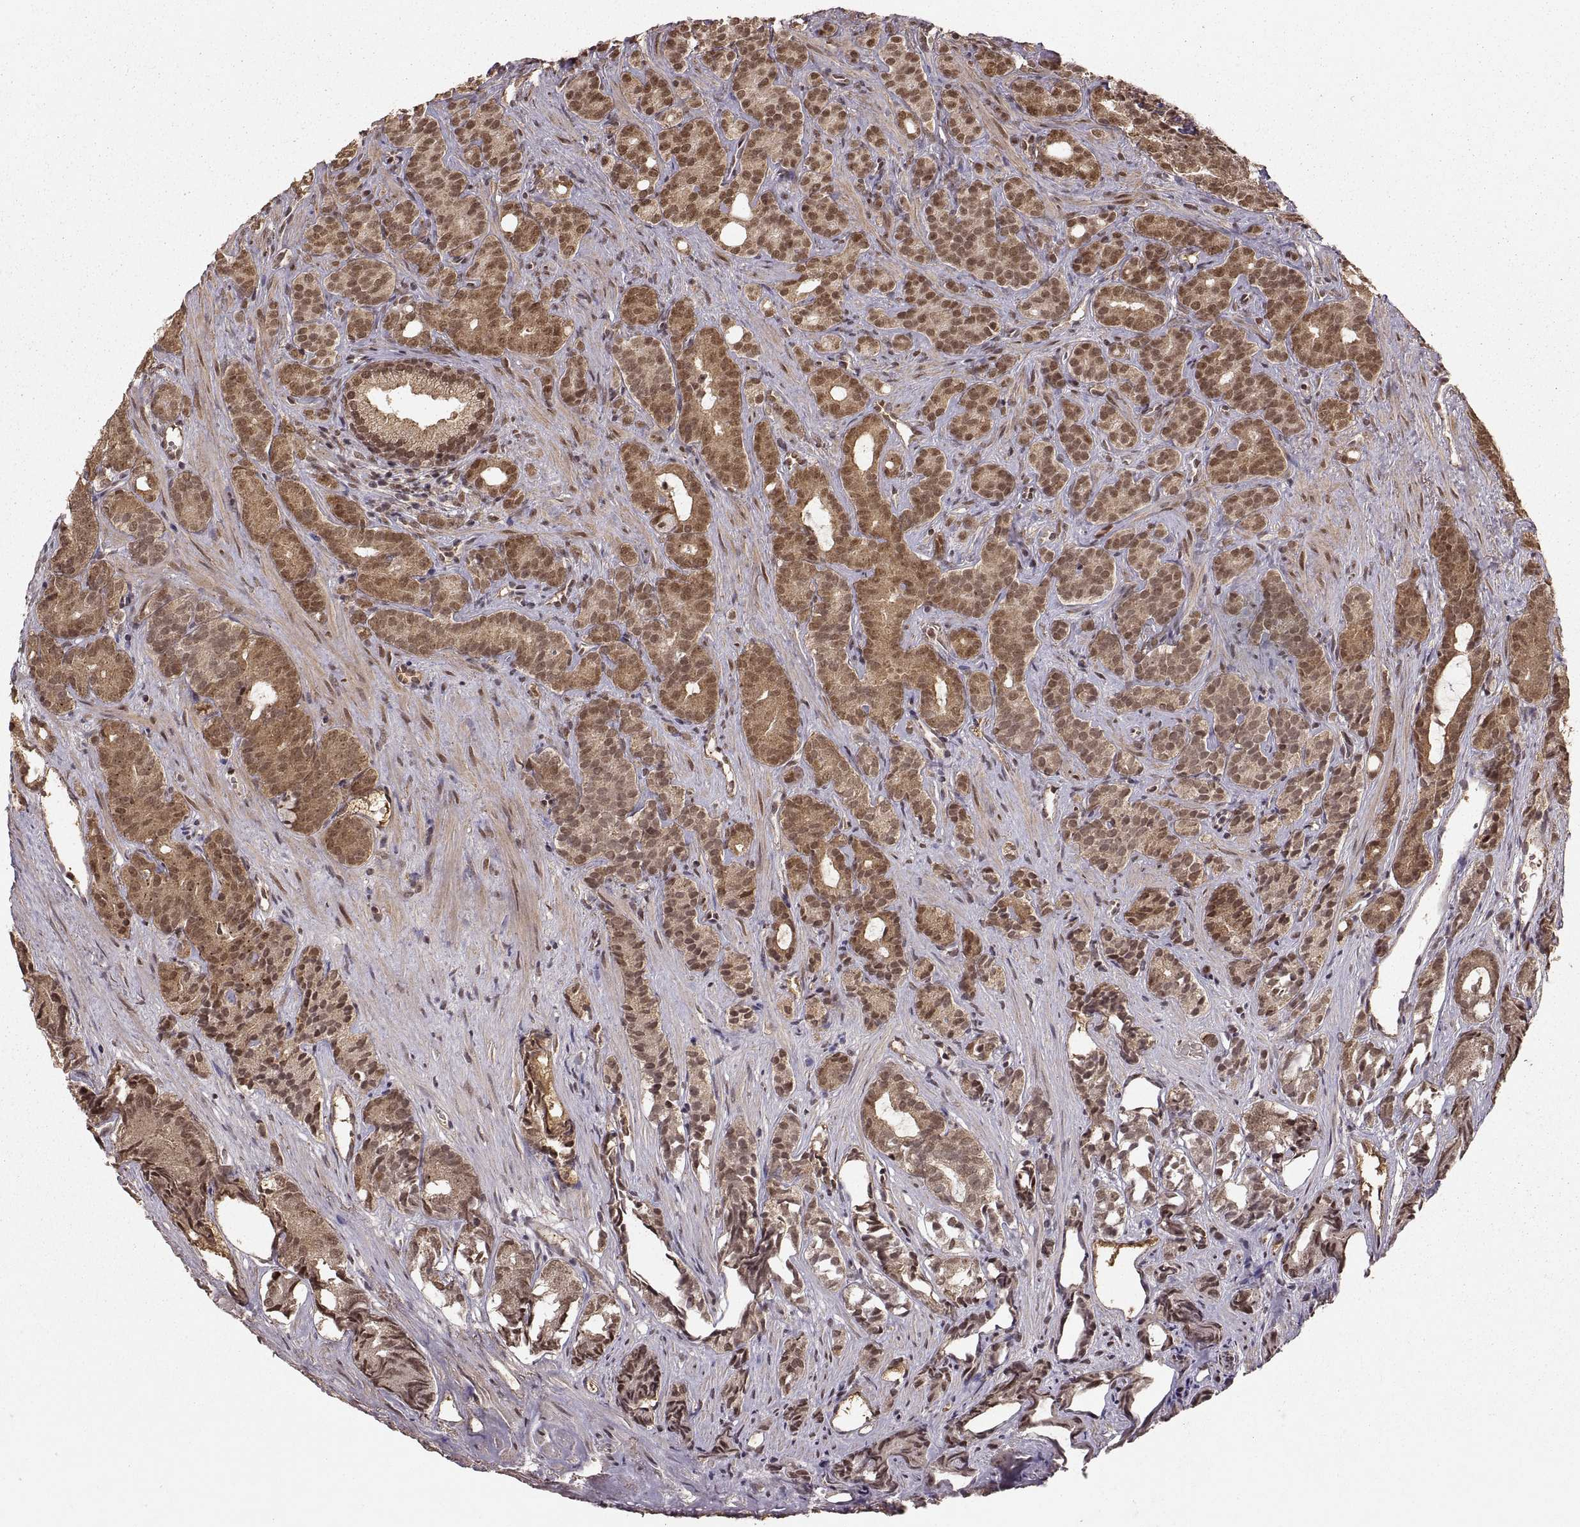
{"staining": {"intensity": "moderate", "quantity": ">75%", "location": "cytoplasmic/membranous,nuclear"}, "tissue": "prostate cancer", "cell_type": "Tumor cells", "image_type": "cancer", "snomed": [{"axis": "morphology", "description": "Adenocarcinoma, High grade"}, {"axis": "topography", "description": "Prostate"}], "caption": "The histopathology image demonstrates a brown stain indicating the presence of a protein in the cytoplasmic/membranous and nuclear of tumor cells in adenocarcinoma (high-grade) (prostate).", "gene": "RFT1", "patient": {"sex": "male", "age": 84}}